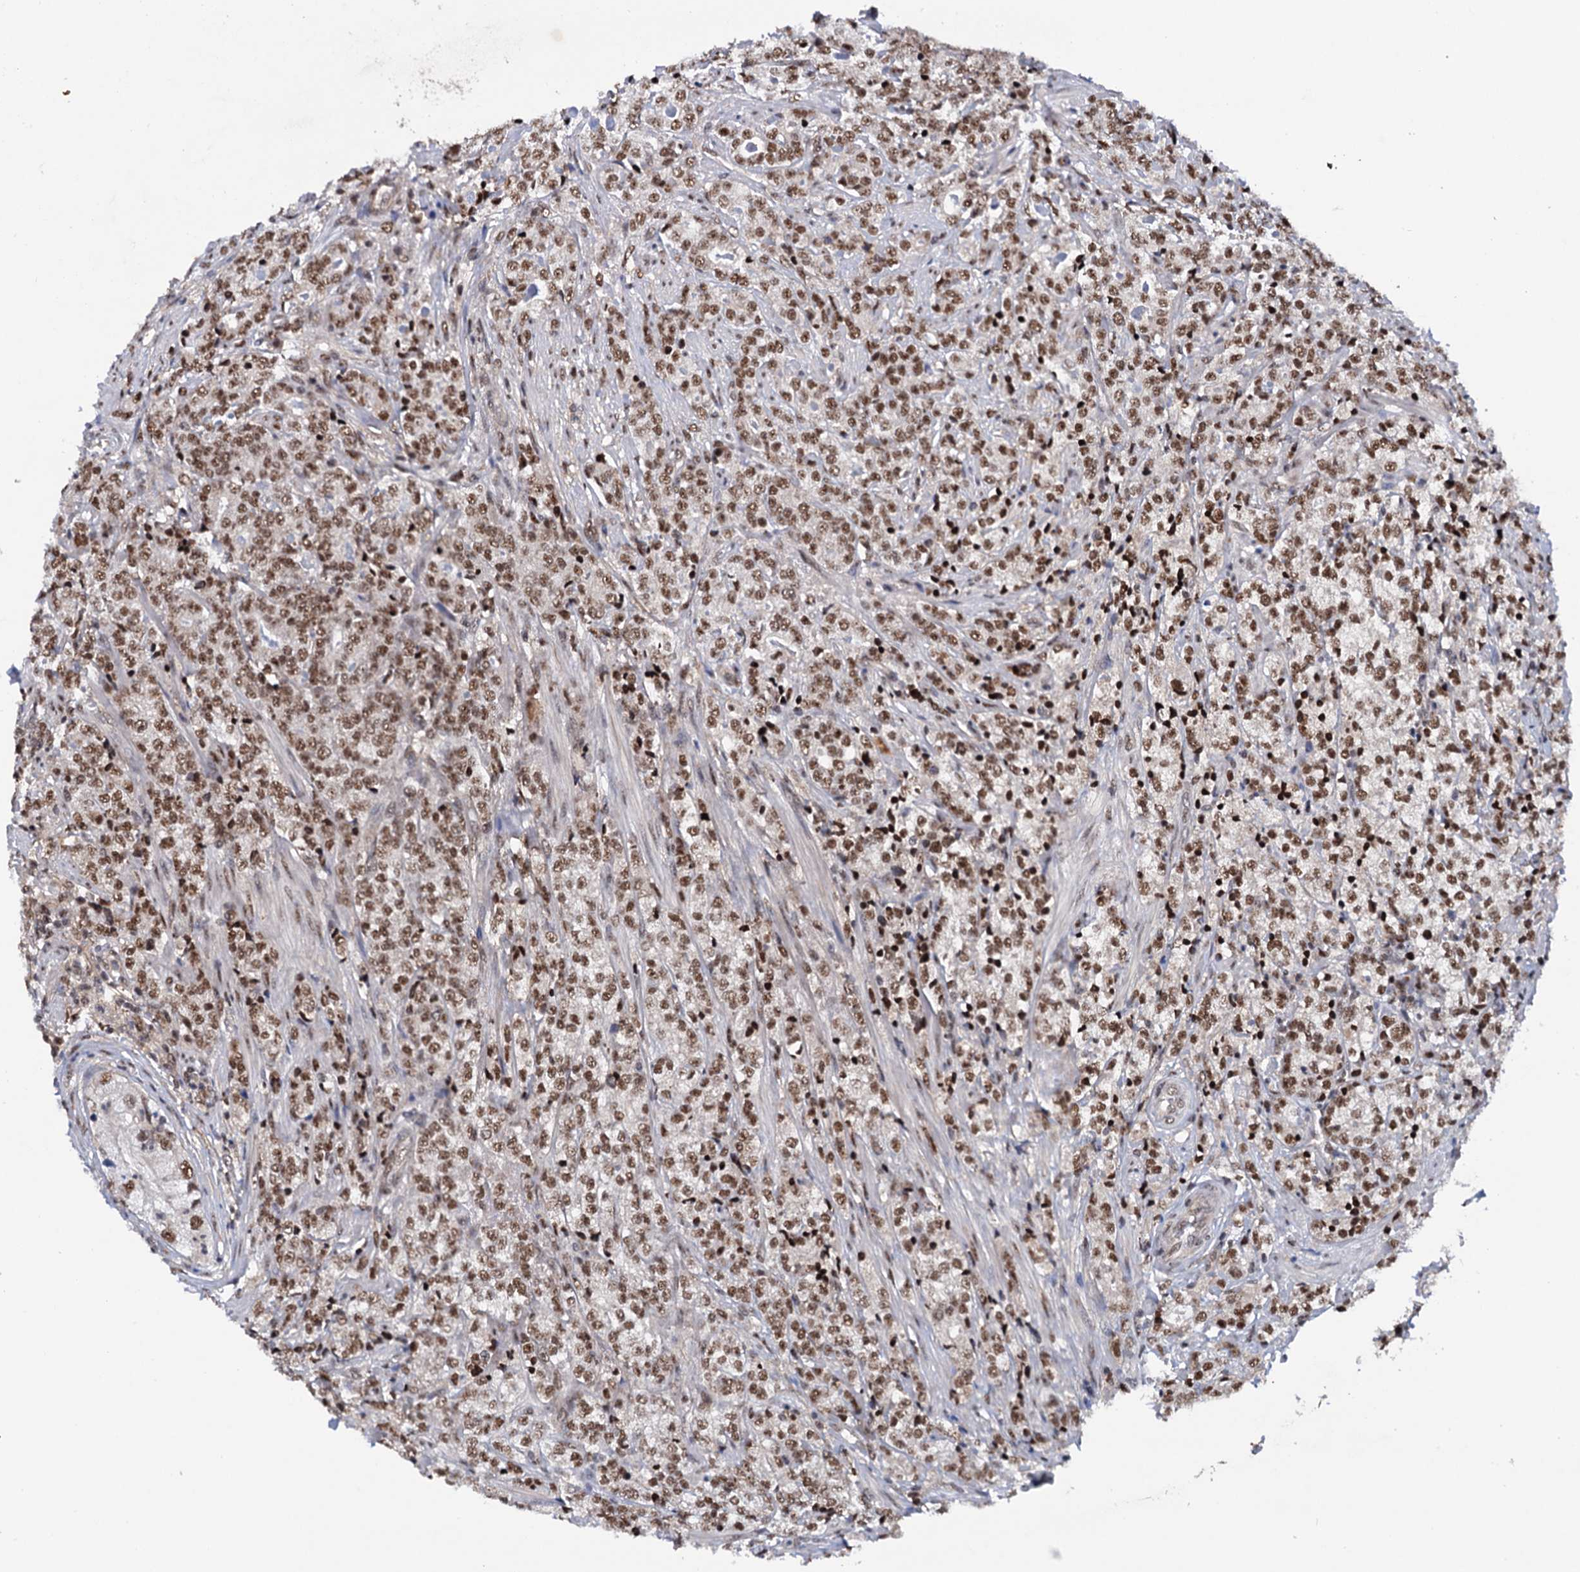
{"staining": {"intensity": "moderate", "quantity": ">75%", "location": "nuclear"}, "tissue": "prostate cancer", "cell_type": "Tumor cells", "image_type": "cancer", "snomed": [{"axis": "morphology", "description": "Adenocarcinoma, High grade"}, {"axis": "topography", "description": "Prostate"}], "caption": "Immunohistochemistry (IHC) of prostate high-grade adenocarcinoma demonstrates medium levels of moderate nuclear positivity in approximately >75% of tumor cells. The staining was performed using DAB to visualize the protein expression in brown, while the nuclei were stained in blue with hematoxylin (Magnification: 20x).", "gene": "TBC1D12", "patient": {"sex": "male", "age": 69}}